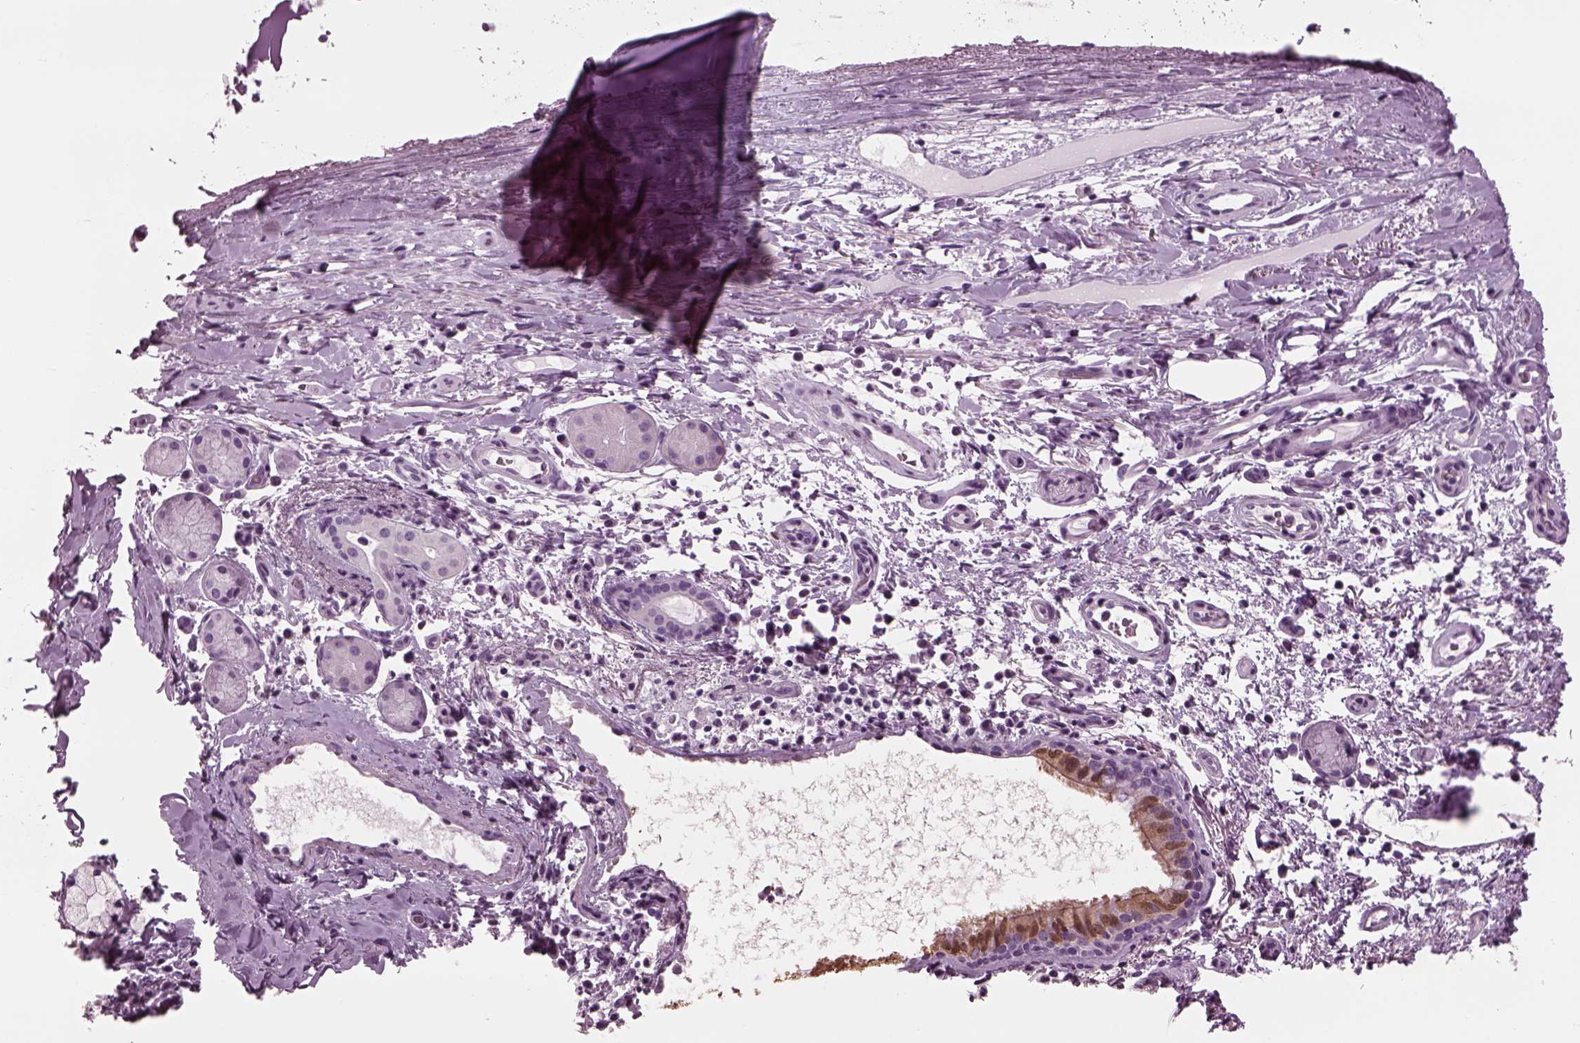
{"staining": {"intensity": "moderate", "quantity": "25%-75%", "location": "cytoplasmic/membranous,nuclear"}, "tissue": "bronchus", "cell_type": "Respiratory epithelial cells", "image_type": "normal", "snomed": [{"axis": "morphology", "description": "Normal tissue, NOS"}, {"axis": "topography", "description": "Bronchus"}], "caption": "Immunohistochemistry of normal bronchus demonstrates medium levels of moderate cytoplasmic/membranous,nuclear staining in about 25%-75% of respiratory epithelial cells. (IHC, brightfield microscopy, high magnification).", "gene": "TPPP2", "patient": {"sex": "female", "age": 64}}